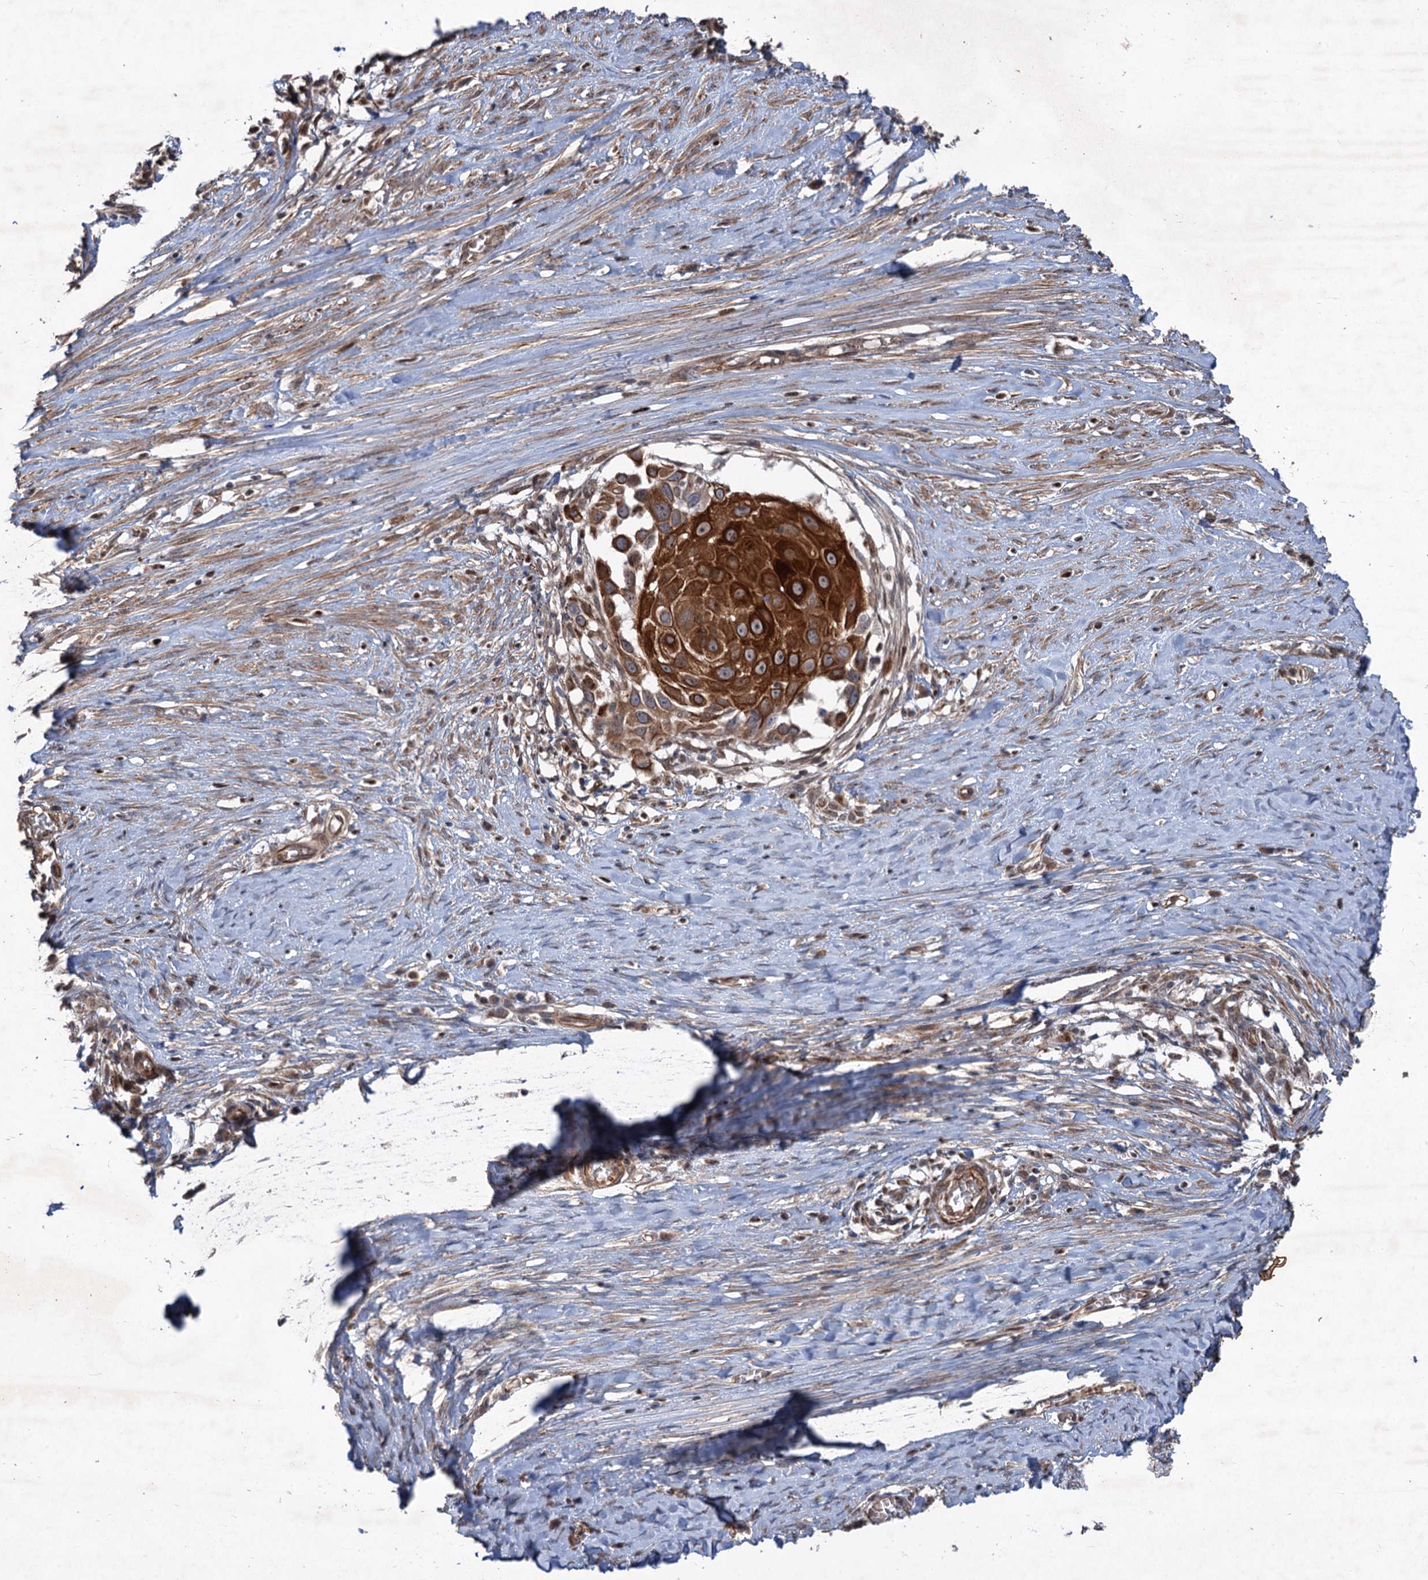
{"staining": {"intensity": "strong", "quantity": ">75%", "location": "cytoplasmic/membranous"}, "tissue": "skin cancer", "cell_type": "Tumor cells", "image_type": "cancer", "snomed": [{"axis": "morphology", "description": "Squamous cell carcinoma, NOS"}, {"axis": "topography", "description": "Skin"}], "caption": "Skin squamous cell carcinoma stained for a protein shows strong cytoplasmic/membranous positivity in tumor cells.", "gene": "TTC31", "patient": {"sex": "female", "age": 44}}